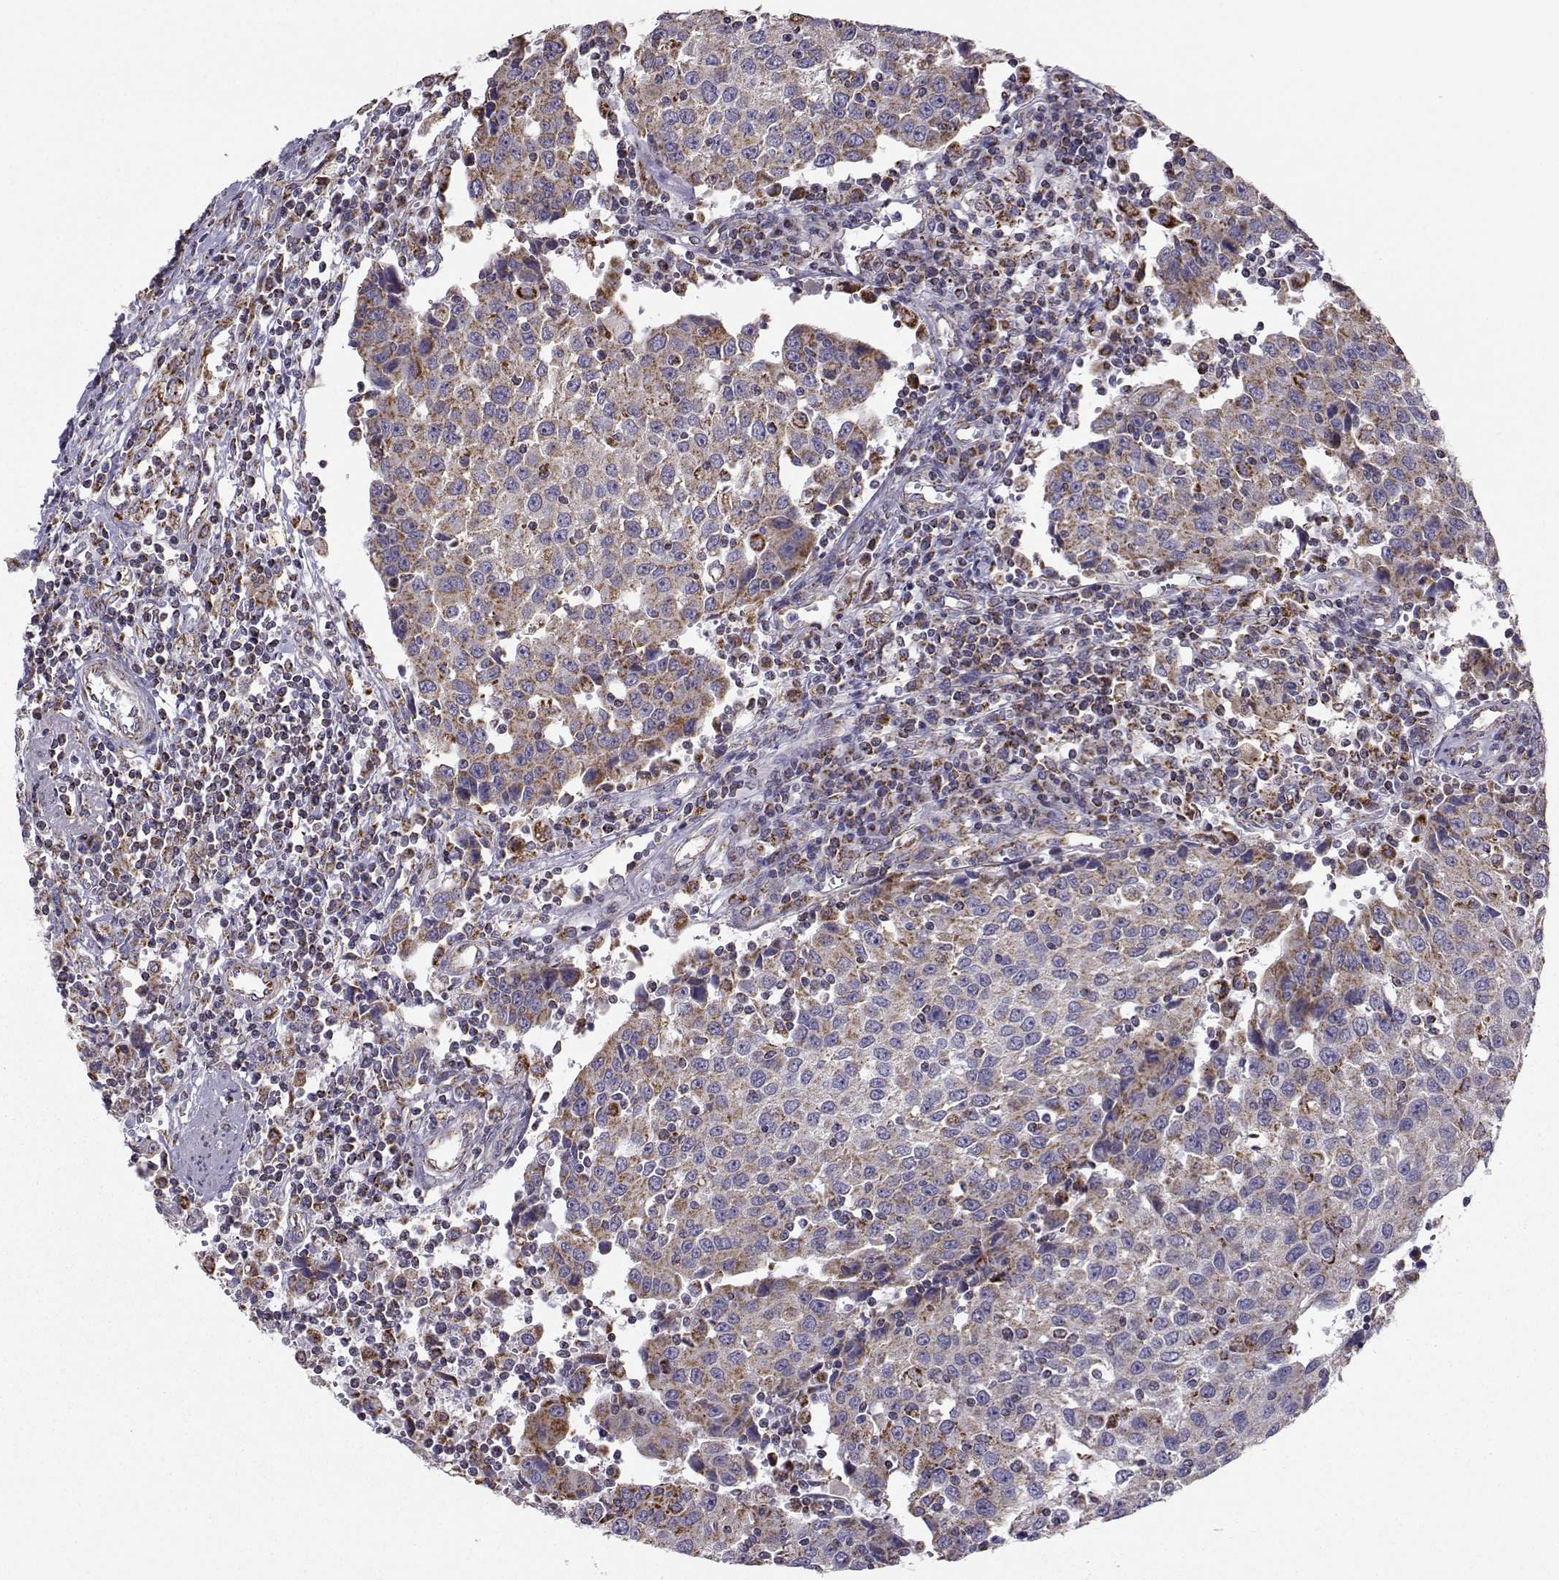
{"staining": {"intensity": "moderate", "quantity": ">75%", "location": "cytoplasmic/membranous"}, "tissue": "urothelial cancer", "cell_type": "Tumor cells", "image_type": "cancer", "snomed": [{"axis": "morphology", "description": "Urothelial carcinoma, High grade"}, {"axis": "topography", "description": "Urinary bladder"}], "caption": "The photomicrograph reveals a brown stain indicating the presence of a protein in the cytoplasmic/membranous of tumor cells in urothelial cancer.", "gene": "NECAB3", "patient": {"sex": "female", "age": 85}}